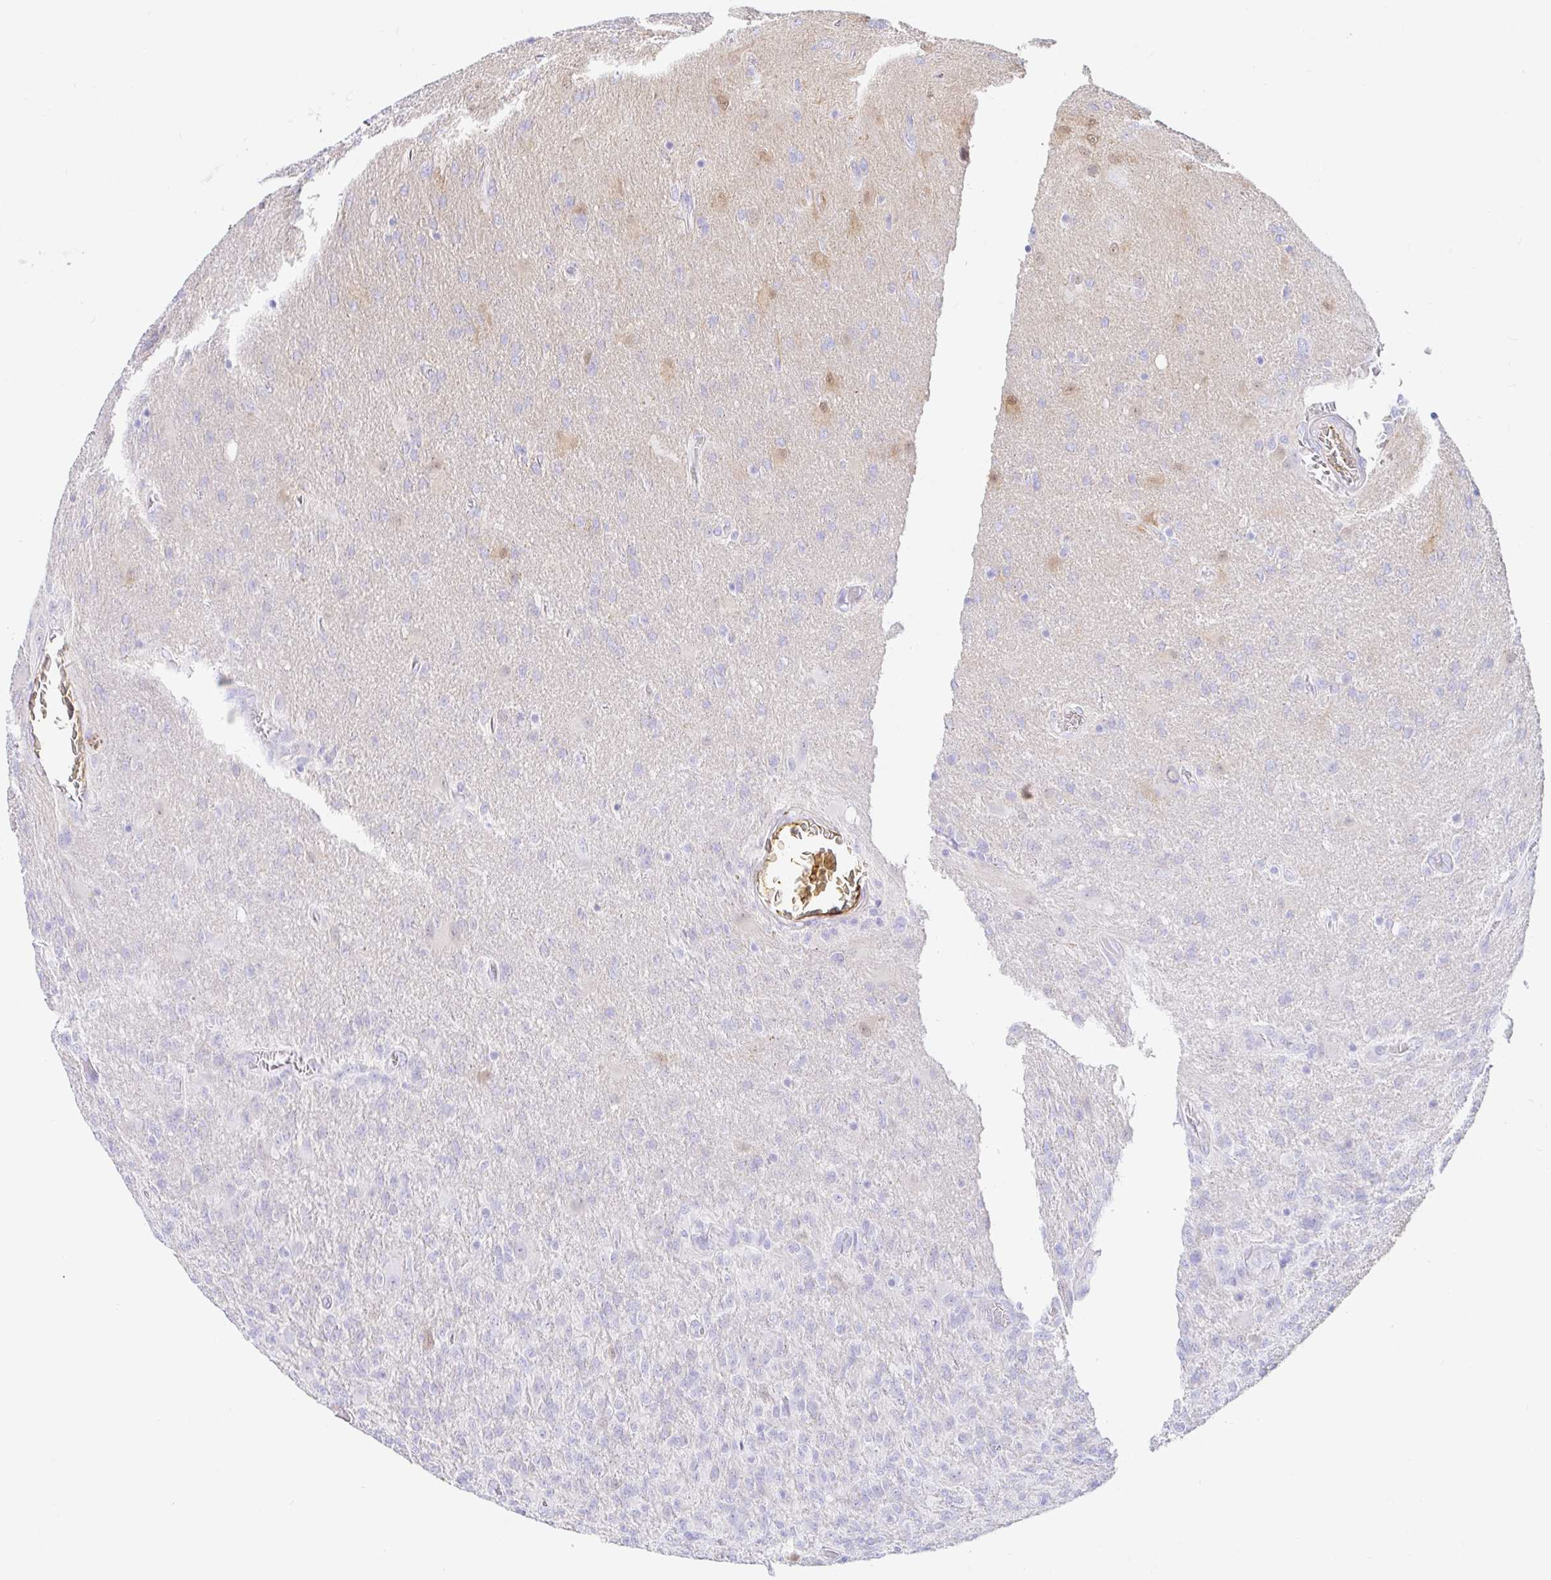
{"staining": {"intensity": "negative", "quantity": "none", "location": "none"}, "tissue": "glioma", "cell_type": "Tumor cells", "image_type": "cancer", "snomed": [{"axis": "morphology", "description": "Glioma, malignant, High grade"}, {"axis": "topography", "description": "Brain"}], "caption": "This micrograph is of malignant glioma (high-grade) stained with IHC to label a protein in brown with the nuclei are counter-stained blue. There is no expression in tumor cells.", "gene": "PPP1R1B", "patient": {"sex": "male", "age": 61}}